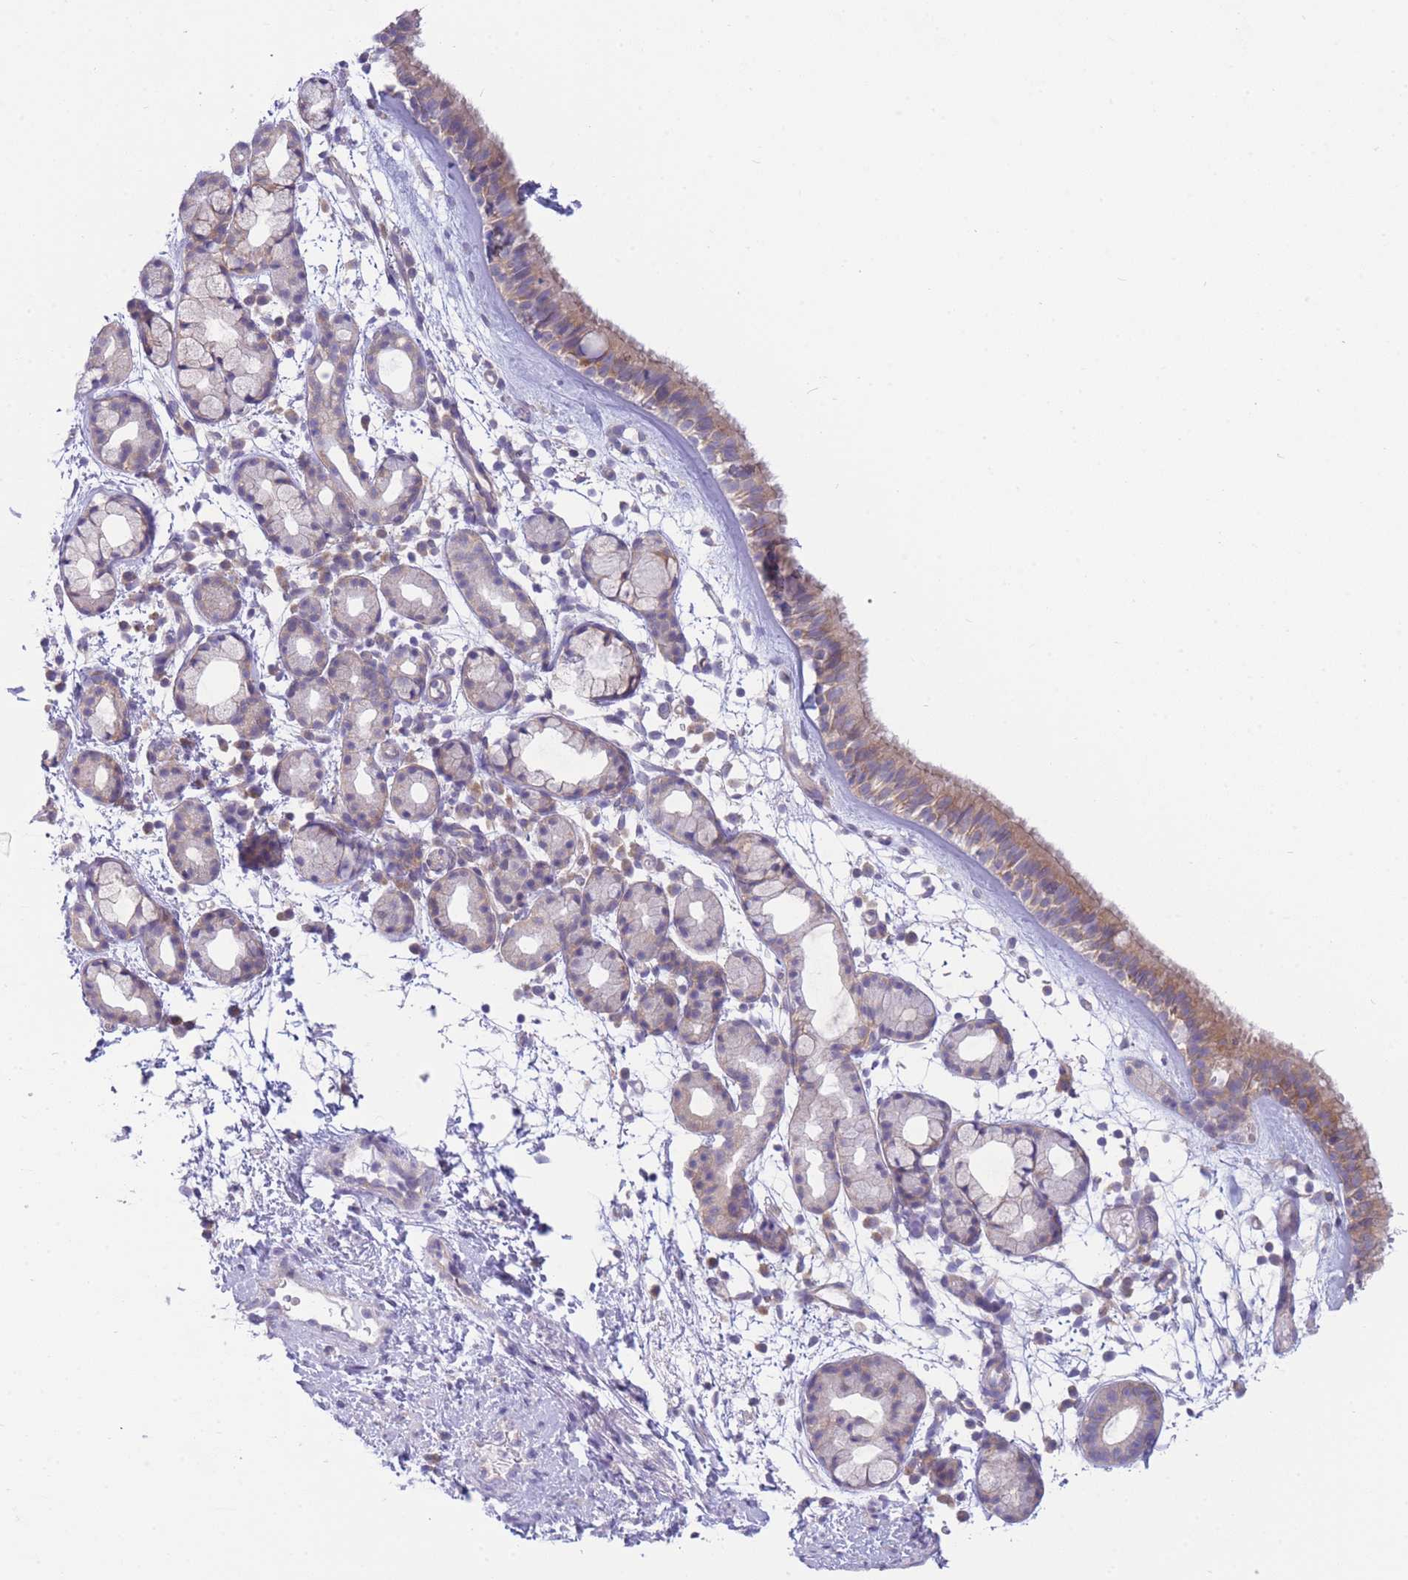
{"staining": {"intensity": "weak", "quantity": ">75%", "location": "cytoplasmic/membranous"}, "tissue": "nasopharynx", "cell_type": "Respiratory epithelial cells", "image_type": "normal", "snomed": [{"axis": "morphology", "description": "Normal tissue, NOS"}, {"axis": "topography", "description": "Nasopharynx"}], "caption": "Protein positivity by immunohistochemistry reveals weak cytoplasmic/membranous expression in about >75% of respiratory epithelial cells in benign nasopharynx. (DAB (3,3'-diaminobenzidine) = brown stain, brightfield microscopy at high magnification).", "gene": "PFDN6", "patient": {"sex": "female", "age": 81}}